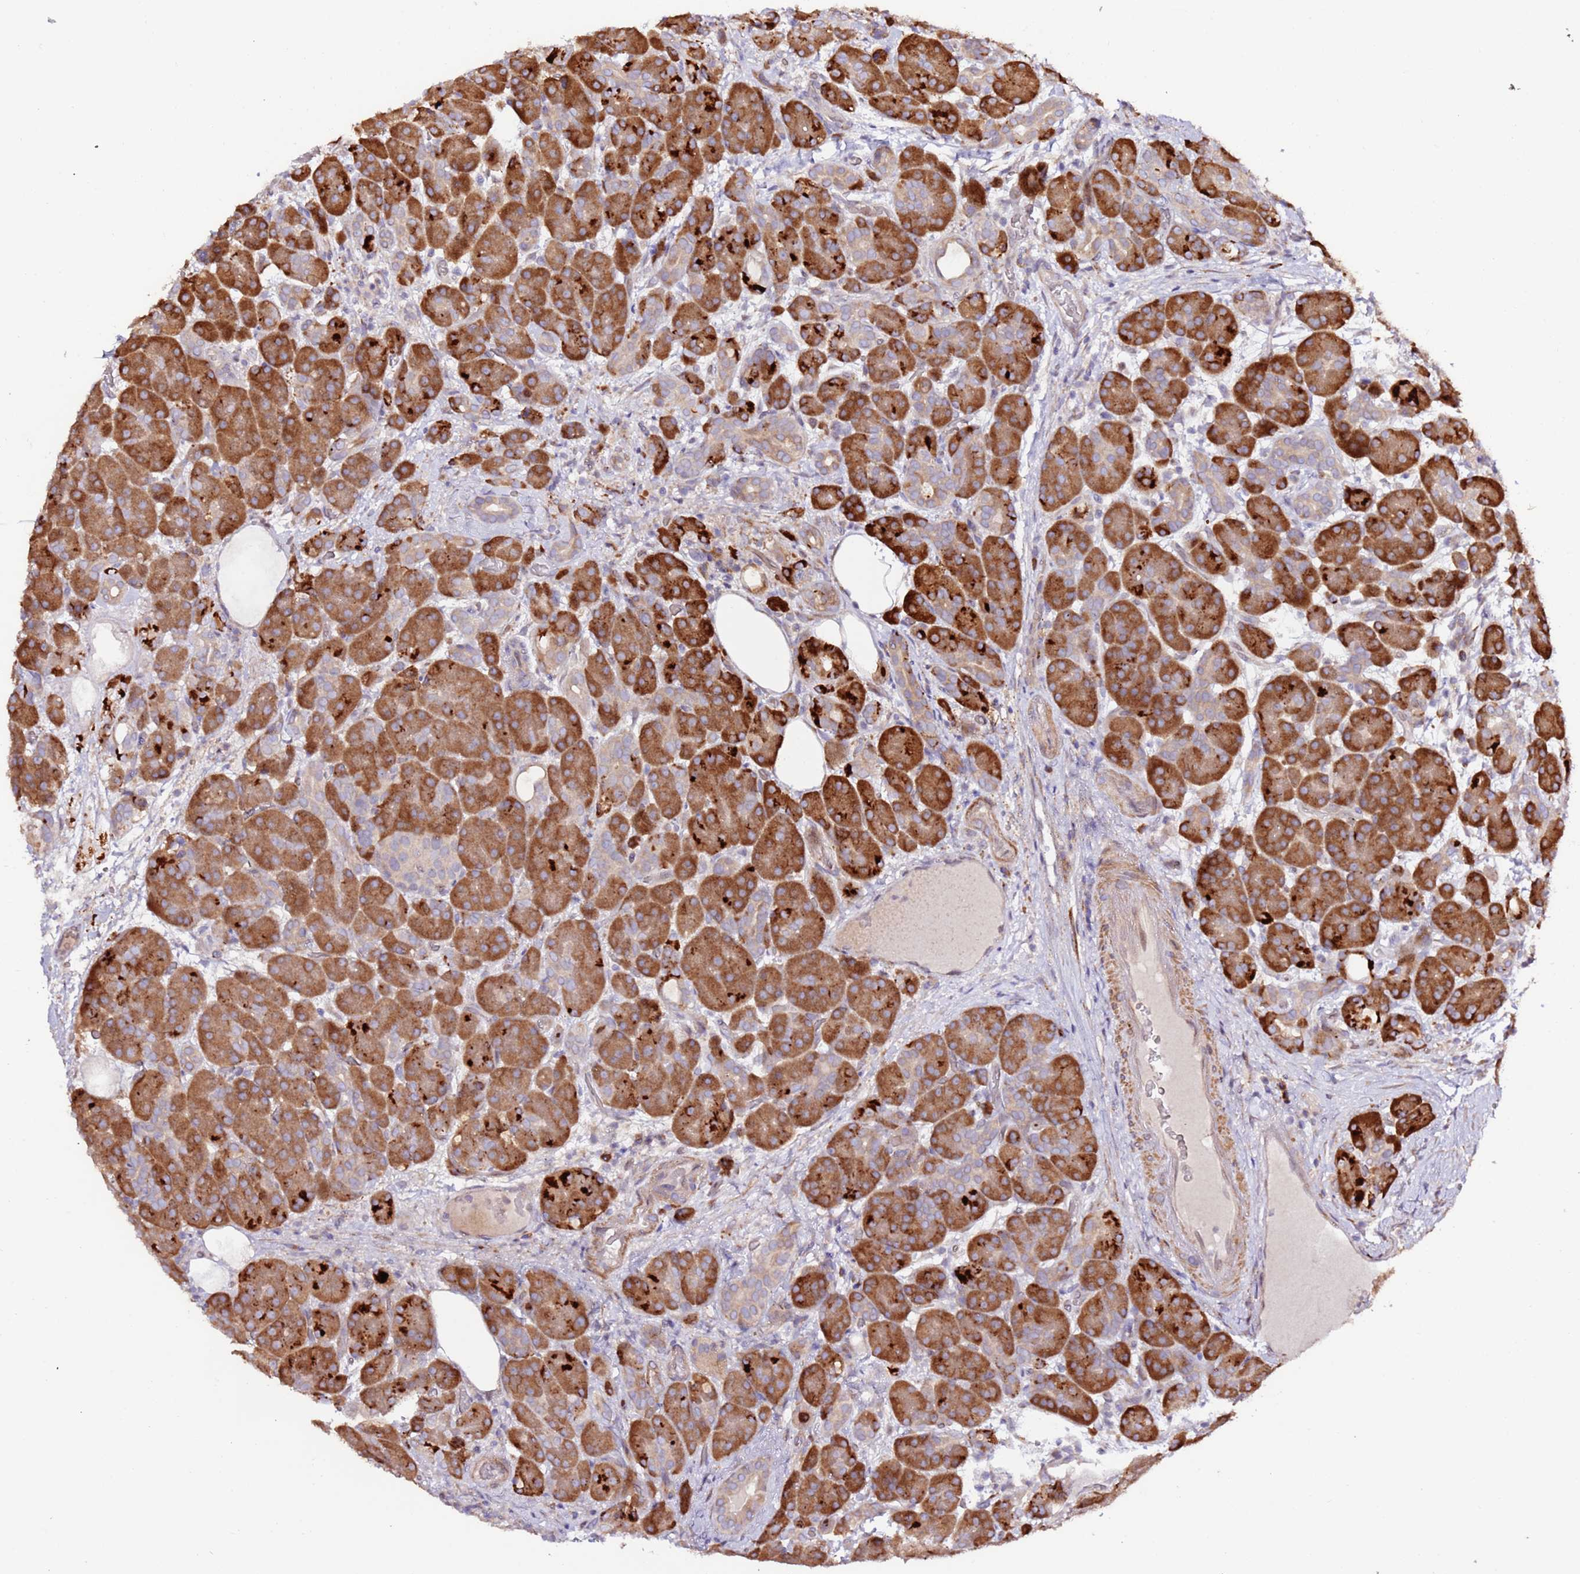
{"staining": {"intensity": "strong", "quantity": ">75%", "location": "cytoplasmic/membranous"}, "tissue": "pancreas", "cell_type": "Exocrine glandular cells", "image_type": "normal", "snomed": [{"axis": "morphology", "description": "Normal tissue, NOS"}, {"axis": "topography", "description": "Pancreas"}], "caption": "Immunohistochemical staining of unremarkable pancreas demonstrates strong cytoplasmic/membranous protein positivity in about >75% of exocrine glandular cells. Nuclei are stained in blue.", "gene": "HSD17B7", "patient": {"sex": "male", "age": 63}}